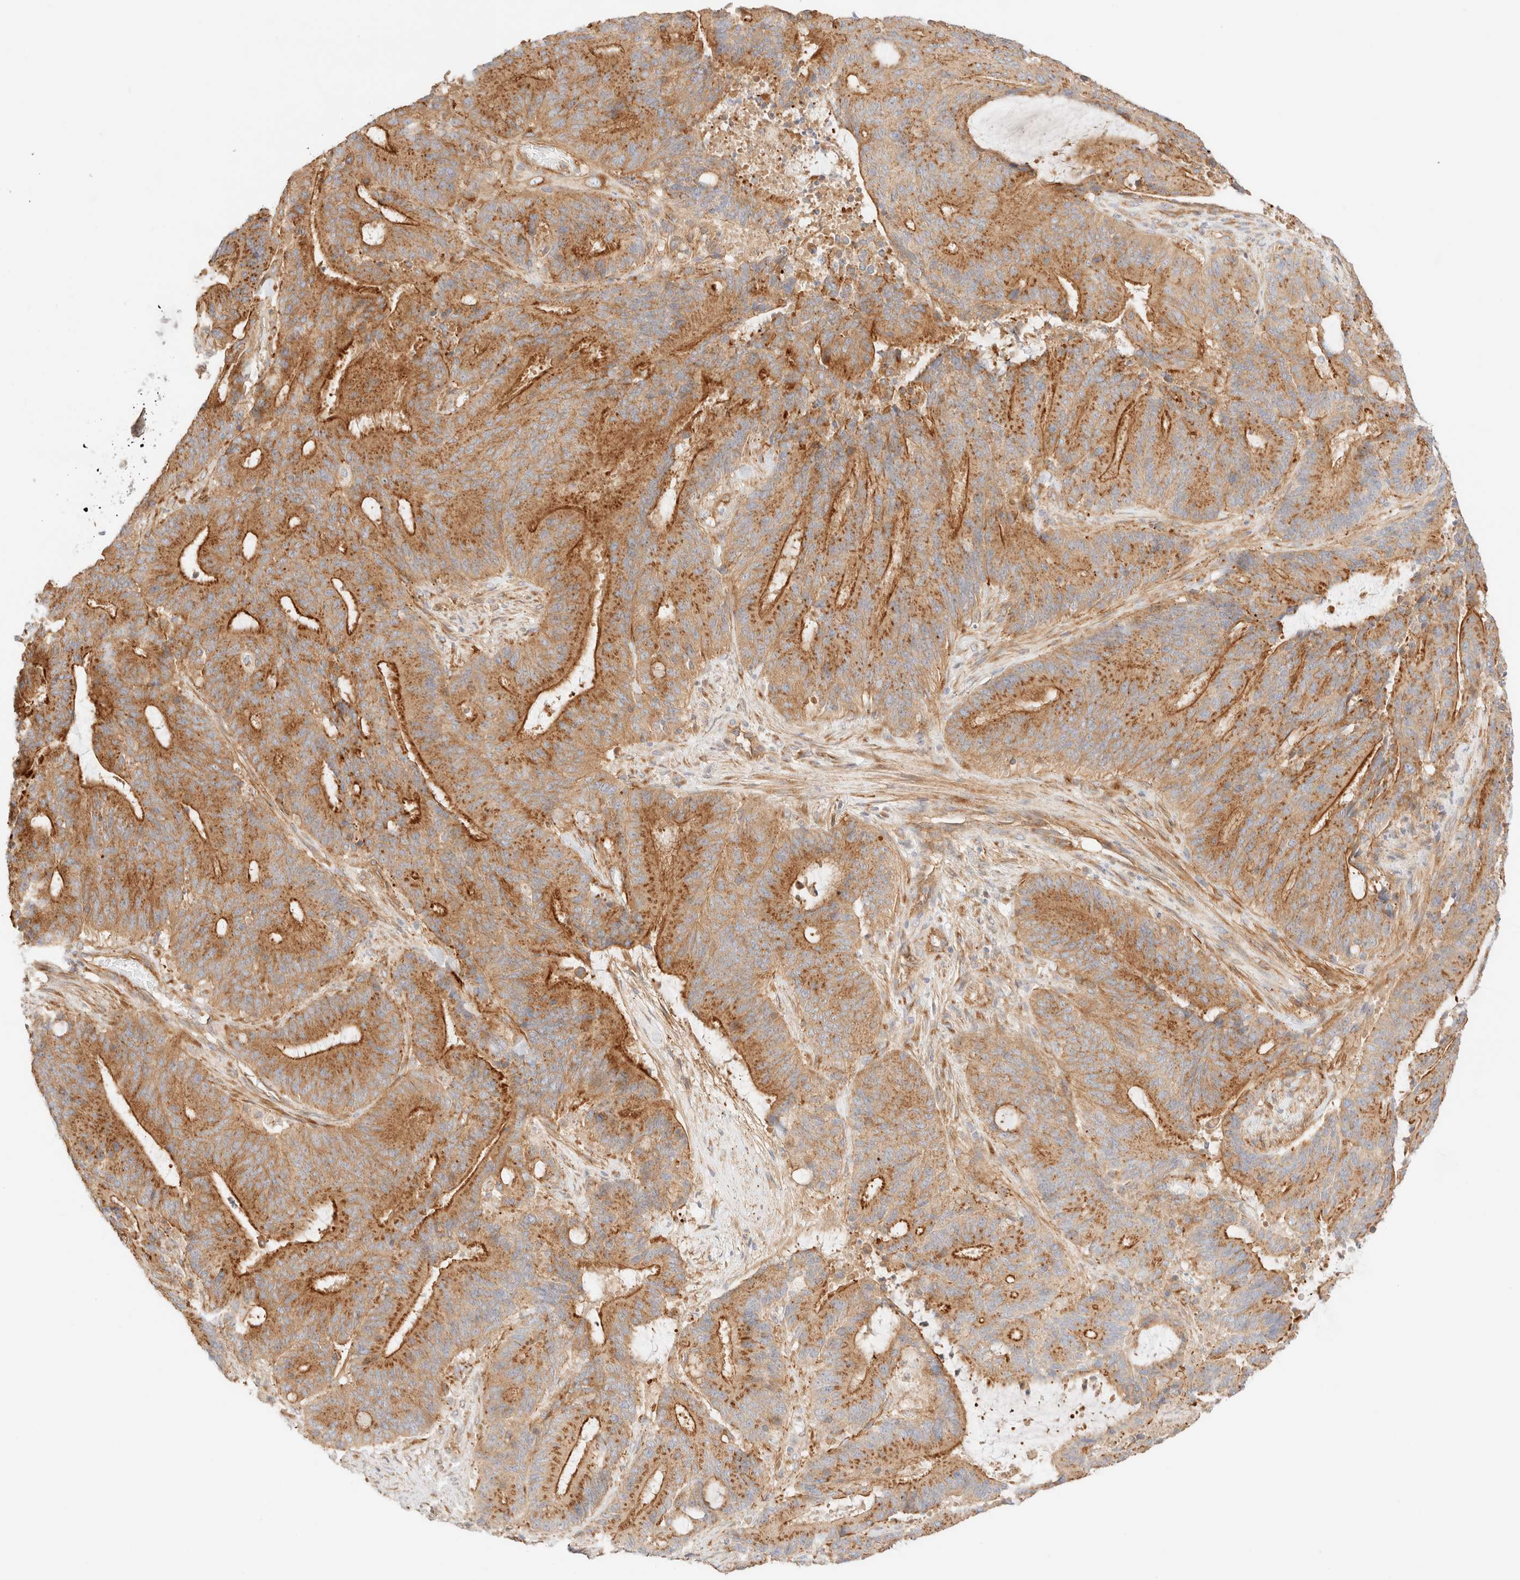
{"staining": {"intensity": "moderate", "quantity": ">75%", "location": "cytoplasmic/membranous"}, "tissue": "liver cancer", "cell_type": "Tumor cells", "image_type": "cancer", "snomed": [{"axis": "morphology", "description": "Normal tissue, NOS"}, {"axis": "morphology", "description": "Cholangiocarcinoma"}, {"axis": "topography", "description": "Liver"}, {"axis": "topography", "description": "Peripheral nerve tissue"}], "caption": "Liver cancer tissue reveals moderate cytoplasmic/membranous positivity in approximately >75% of tumor cells", "gene": "MYO10", "patient": {"sex": "female", "age": 73}}